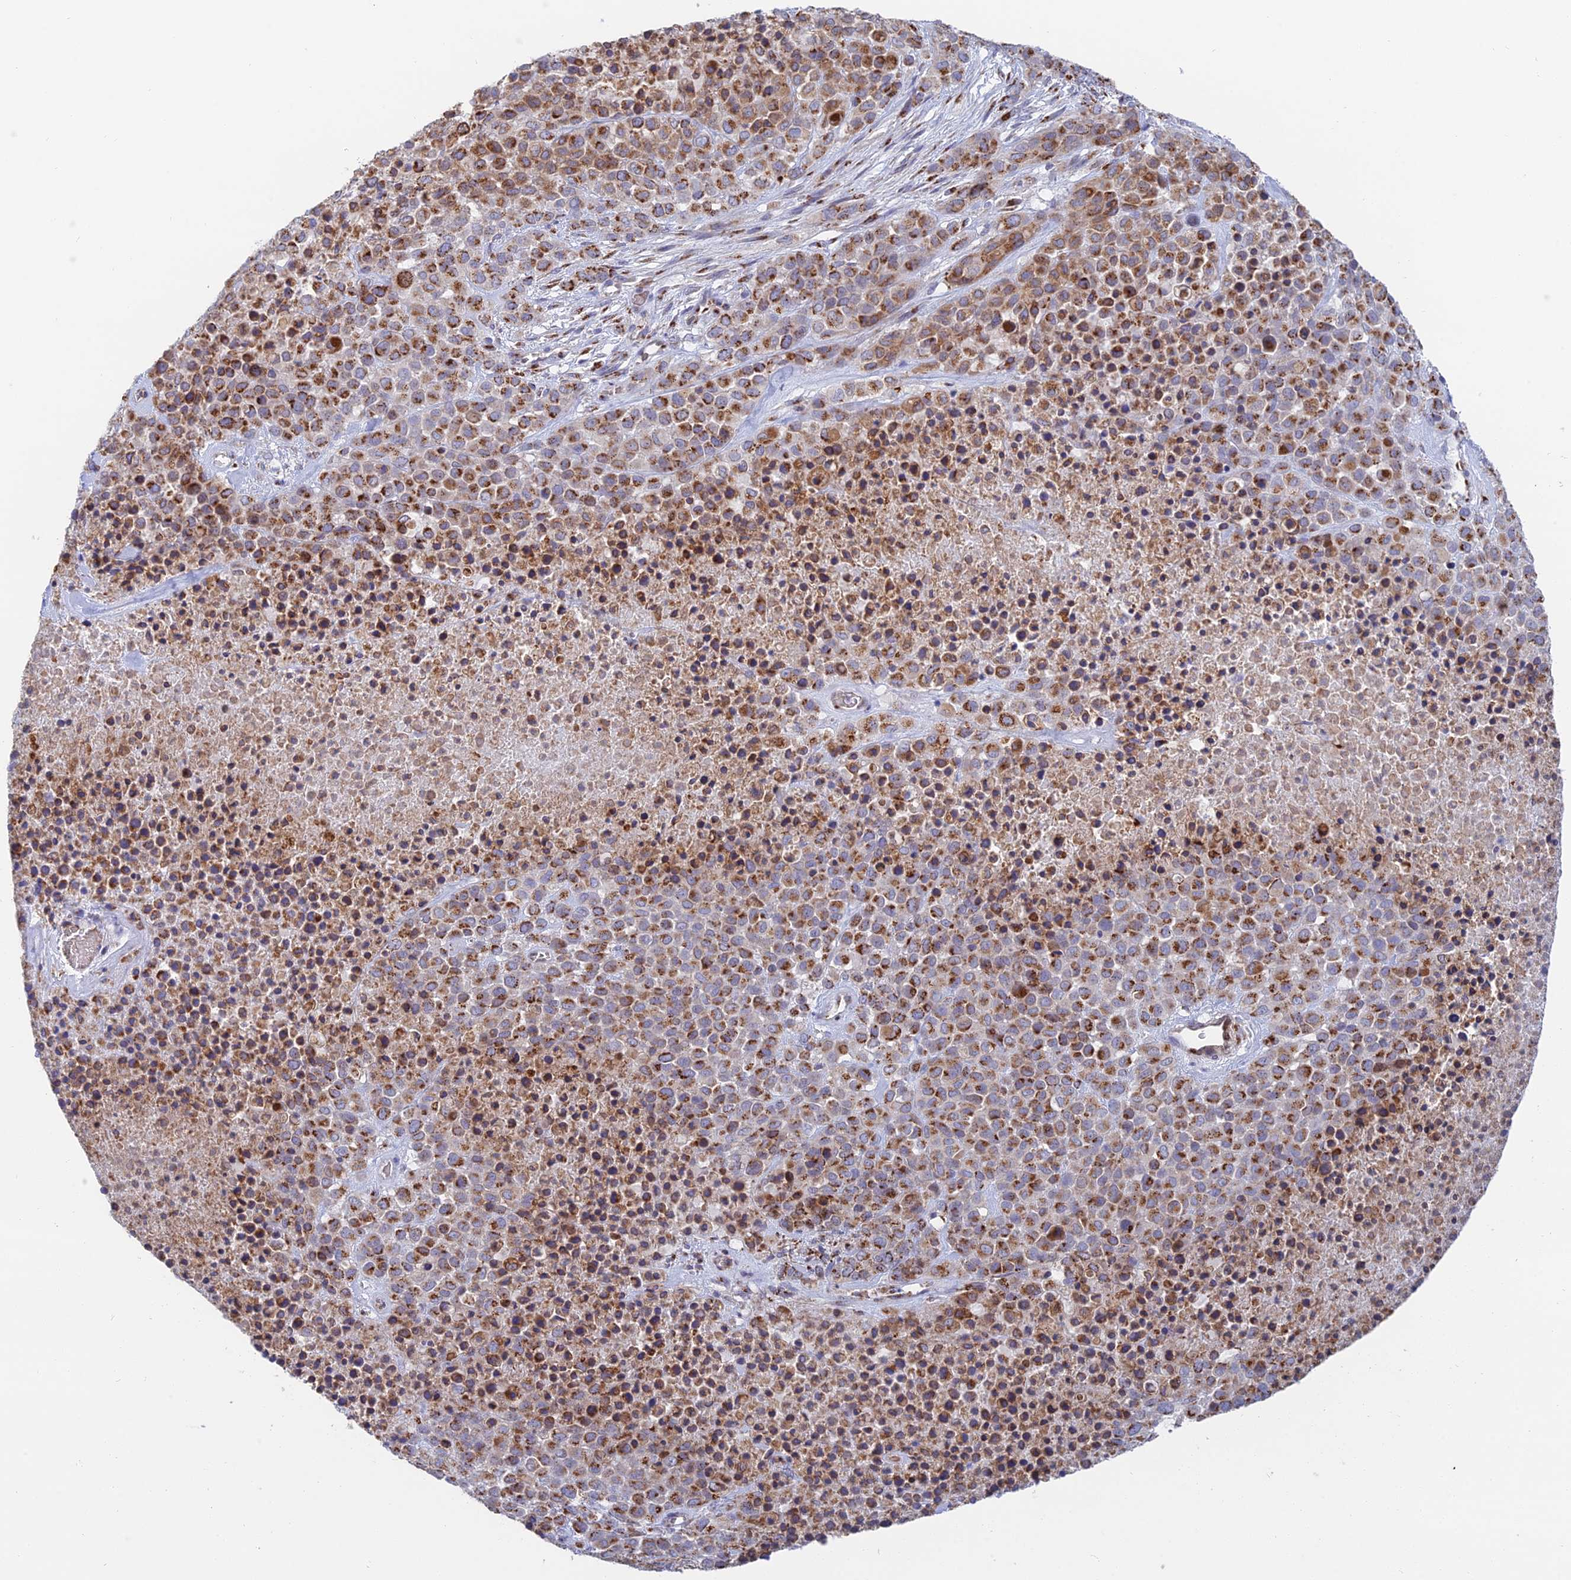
{"staining": {"intensity": "moderate", "quantity": ">75%", "location": "cytoplasmic/membranous"}, "tissue": "melanoma", "cell_type": "Tumor cells", "image_type": "cancer", "snomed": [{"axis": "morphology", "description": "Malignant melanoma, Metastatic site"}, {"axis": "topography", "description": "Skin"}], "caption": "Immunohistochemical staining of human malignant melanoma (metastatic site) demonstrates medium levels of moderate cytoplasmic/membranous expression in approximately >75% of tumor cells. The staining was performed using DAB (3,3'-diaminobenzidine), with brown indicating positive protein expression. Nuclei are stained blue with hematoxylin.", "gene": "HS2ST1", "patient": {"sex": "female", "age": 81}}